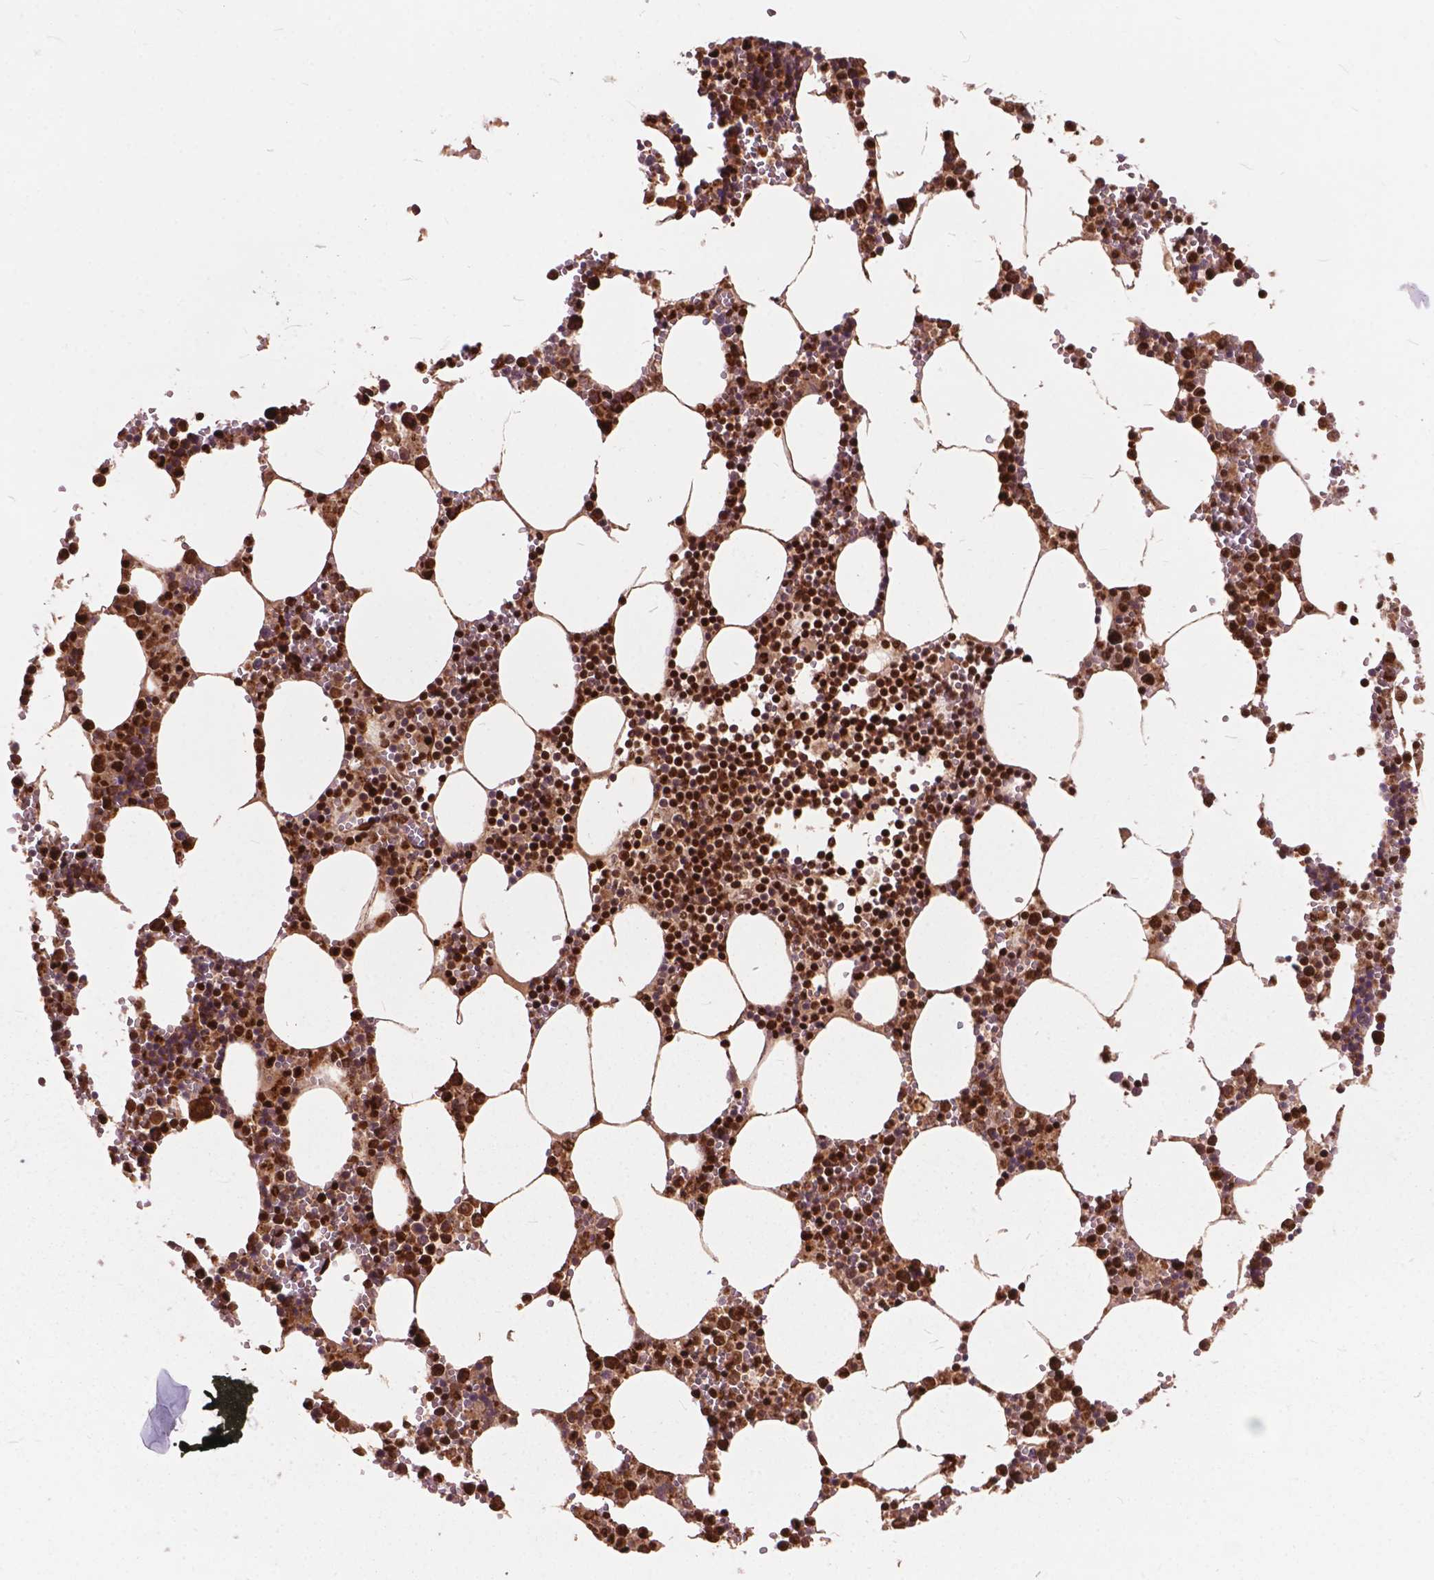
{"staining": {"intensity": "strong", "quantity": ">75%", "location": "nuclear"}, "tissue": "bone marrow", "cell_type": "Hematopoietic cells", "image_type": "normal", "snomed": [{"axis": "morphology", "description": "Normal tissue, NOS"}, {"axis": "topography", "description": "Bone marrow"}], "caption": "Human bone marrow stained with a brown dye shows strong nuclear positive expression in approximately >75% of hematopoietic cells.", "gene": "ANP32A", "patient": {"sex": "male", "age": 54}}